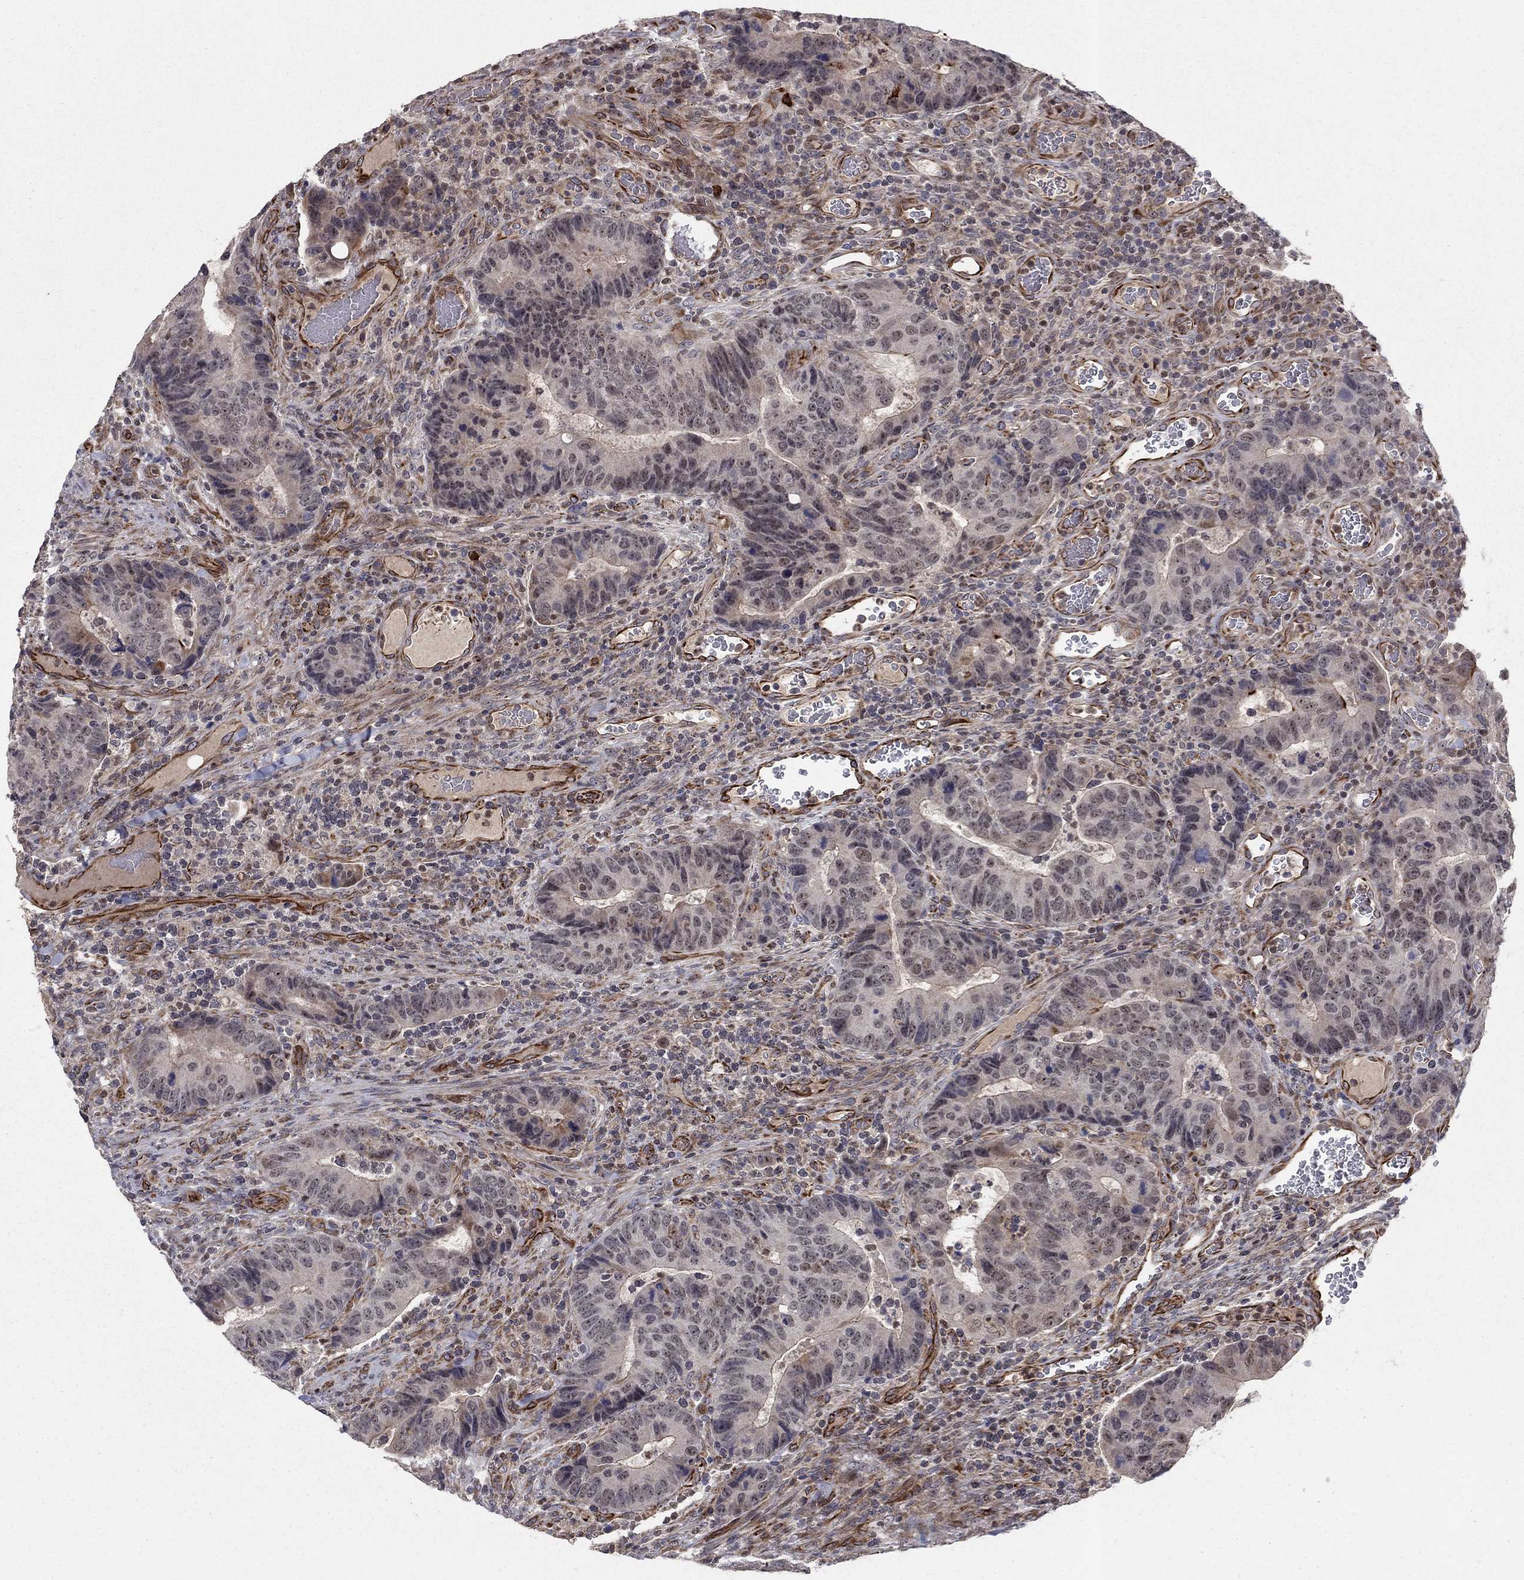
{"staining": {"intensity": "negative", "quantity": "none", "location": "none"}, "tissue": "colorectal cancer", "cell_type": "Tumor cells", "image_type": "cancer", "snomed": [{"axis": "morphology", "description": "Adenocarcinoma, NOS"}, {"axis": "topography", "description": "Colon"}], "caption": "High magnification brightfield microscopy of colorectal adenocarcinoma stained with DAB (3,3'-diaminobenzidine) (brown) and counterstained with hematoxylin (blue): tumor cells show no significant expression.", "gene": "MSRA", "patient": {"sex": "female", "age": 56}}